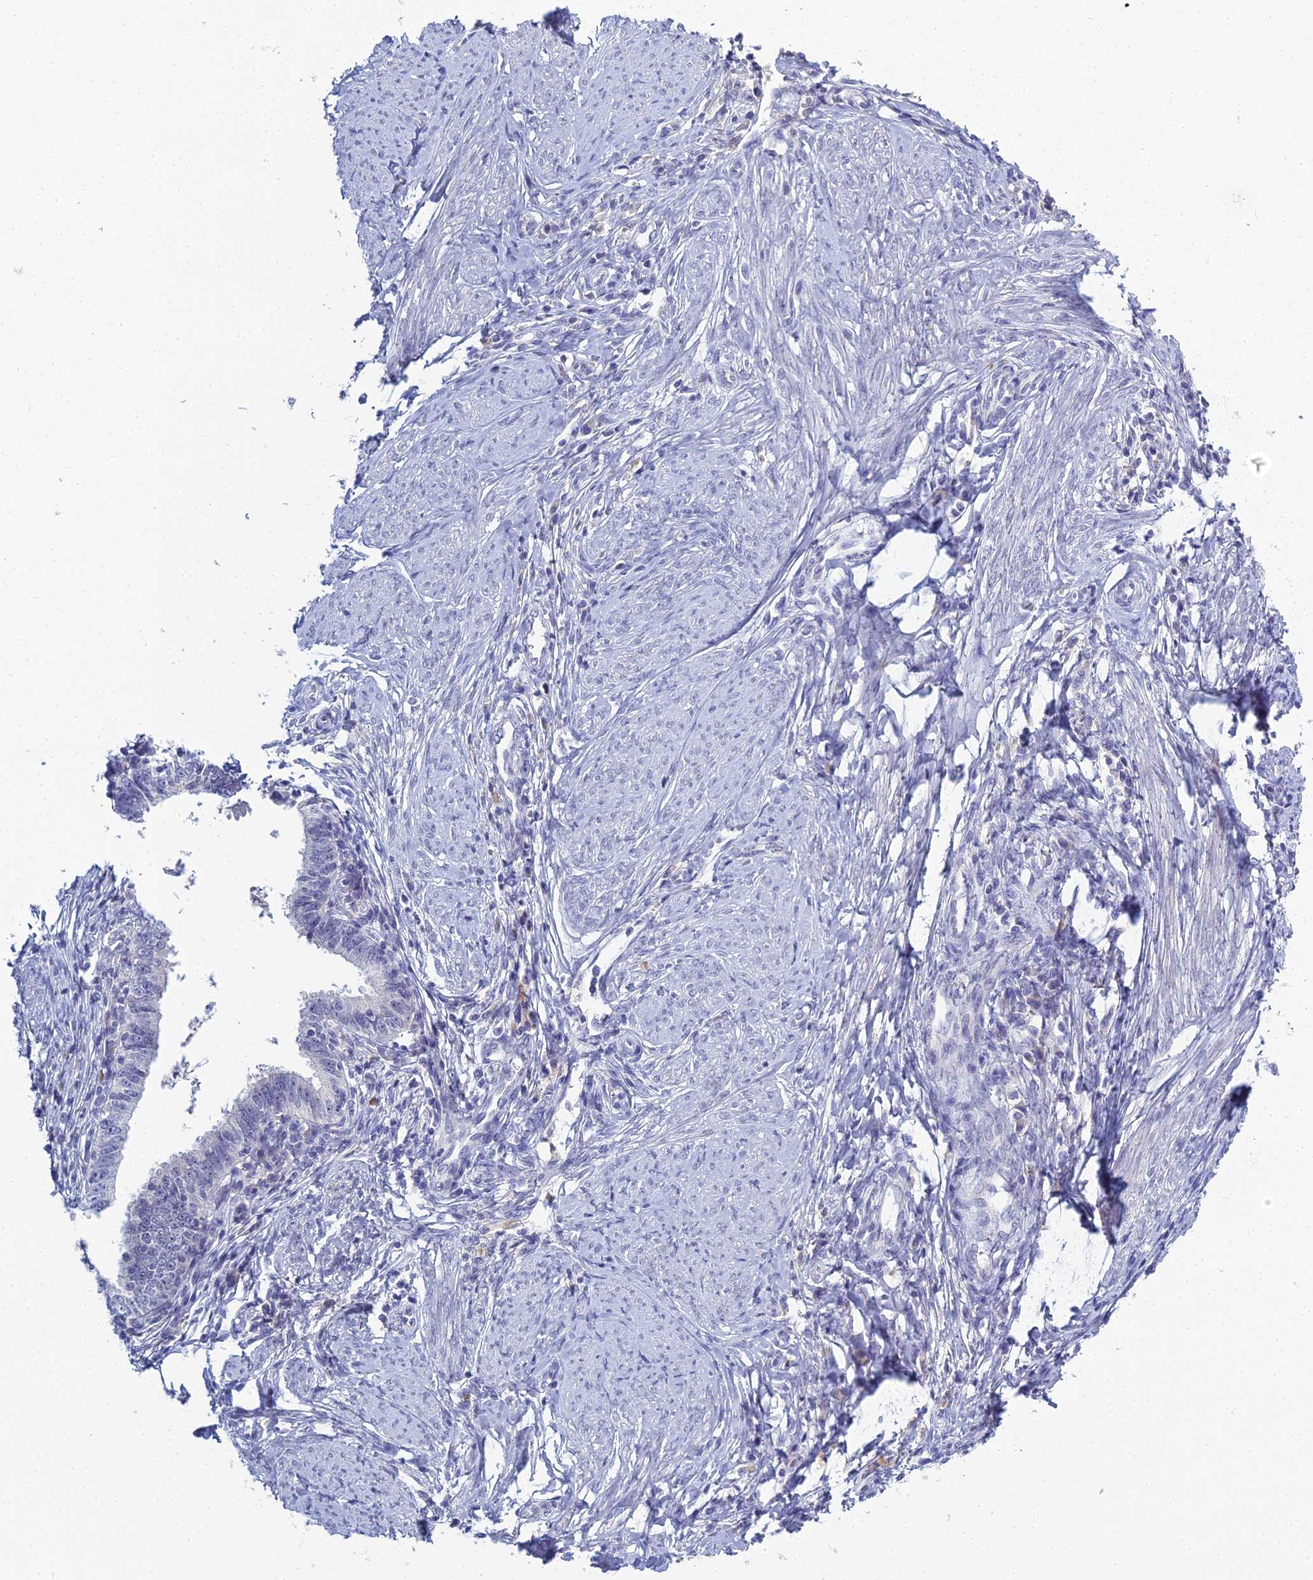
{"staining": {"intensity": "negative", "quantity": "none", "location": "none"}, "tissue": "cervical cancer", "cell_type": "Tumor cells", "image_type": "cancer", "snomed": [{"axis": "morphology", "description": "Adenocarcinoma, NOS"}, {"axis": "topography", "description": "Cervix"}], "caption": "This is a micrograph of immunohistochemistry staining of cervical adenocarcinoma, which shows no staining in tumor cells. The staining is performed using DAB brown chromogen with nuclei counter-stained in using hematoxylin.", "gene": "MUC13", "patient": {"sex": "female", "age": 36}}